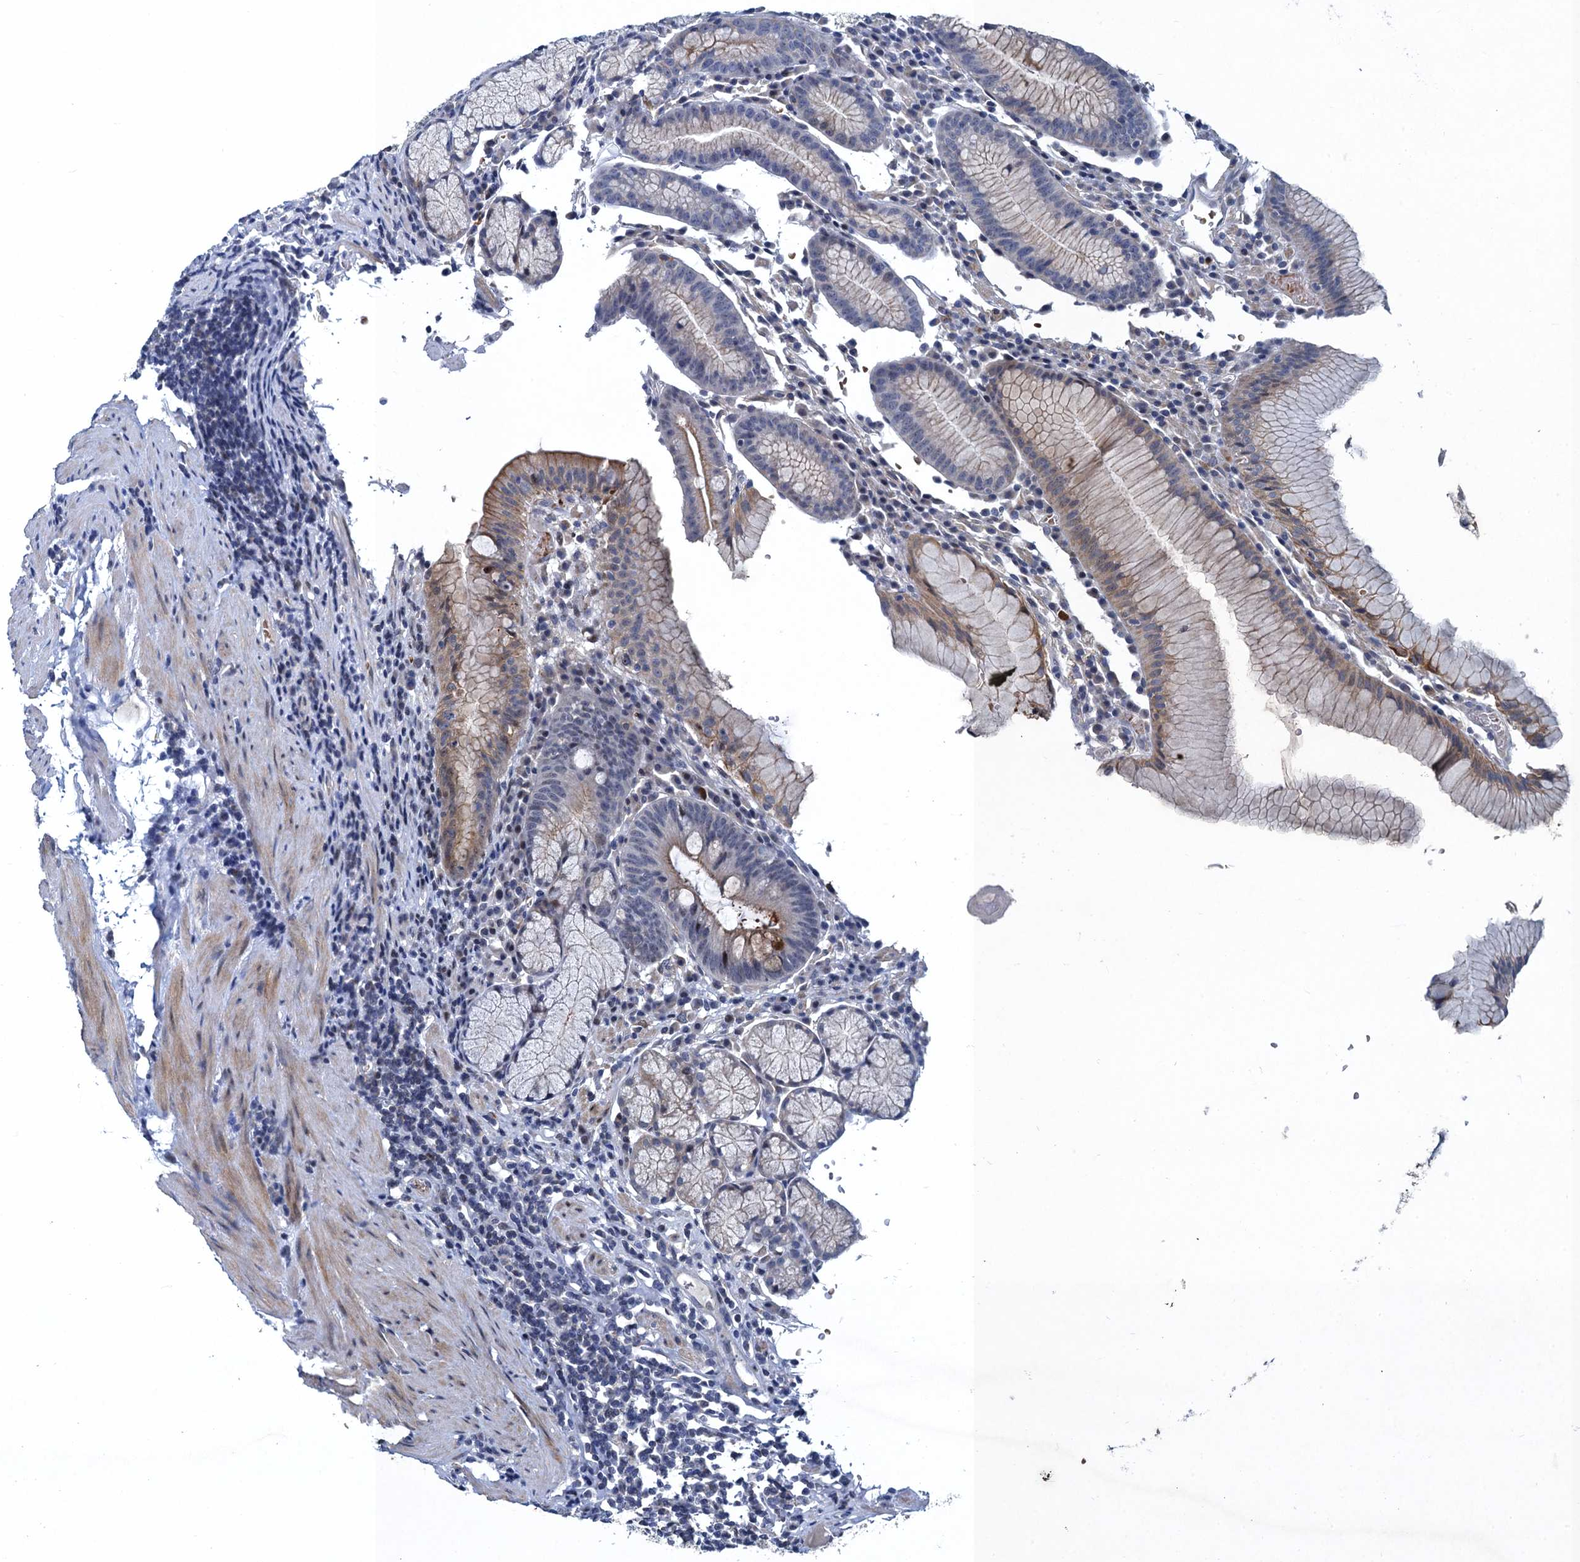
{"staining": {"intensity": "weak", "quantity": "<25%", "location": "cytoplasmic/membranous"}, "tissue": "stomach", "cell_type": "Glandular cells", "image_type": "normal", "snomed": [{"axis": "morphology", "description": "Normal tissue, NOS"}, {"axis": "topography", "description": "Stomach"}], "caption": "Immunohistochemical staining of unremarkable stomach shows no significant positivity in glandular cells.", "gene": "ATOSA", "patient": {"sex": "male", "age": 55}}